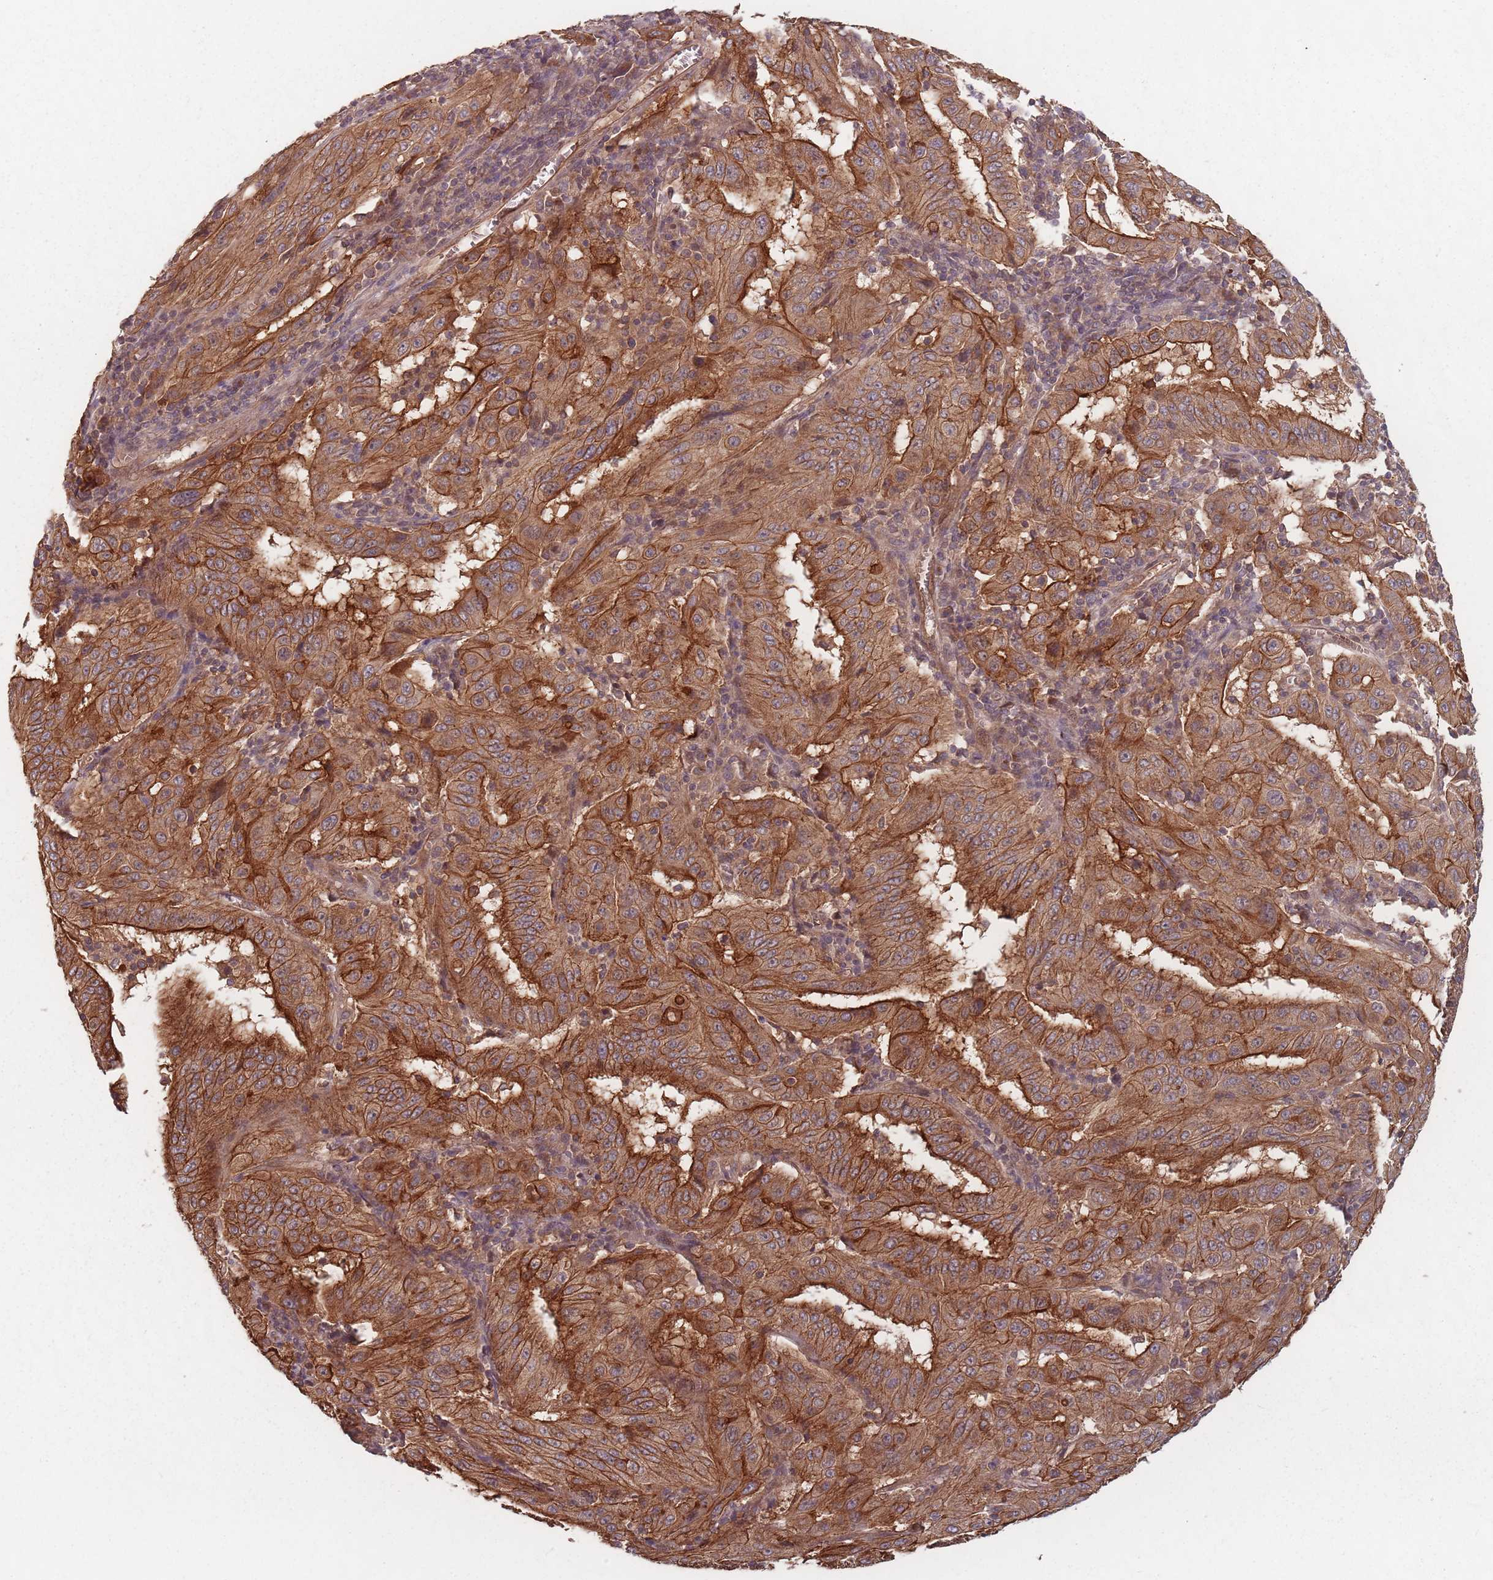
{"staining": {"intensity": "strong", "quantity": ">75%", "location": "cytoplasmic/membranous"}, "tissue": "pancreatic cancer", "cell_type": "Tumor cells", "image_type": "cancer", "snomed": [{"axis": "morphology", "description": "Adenocarcinoma, NOS"}, {"axis": "topography", "description": "Pancreas"}], "caption": "Approximately >75% of tumor cells in pancreatic cancer (adenocarcinoma) reveal strong cytoplasmic/membranous protein positivity as visualized by brown immunohistochemical staining.", "gene": "C3orf14", "patient": {"sex": "male", "age": 63}}